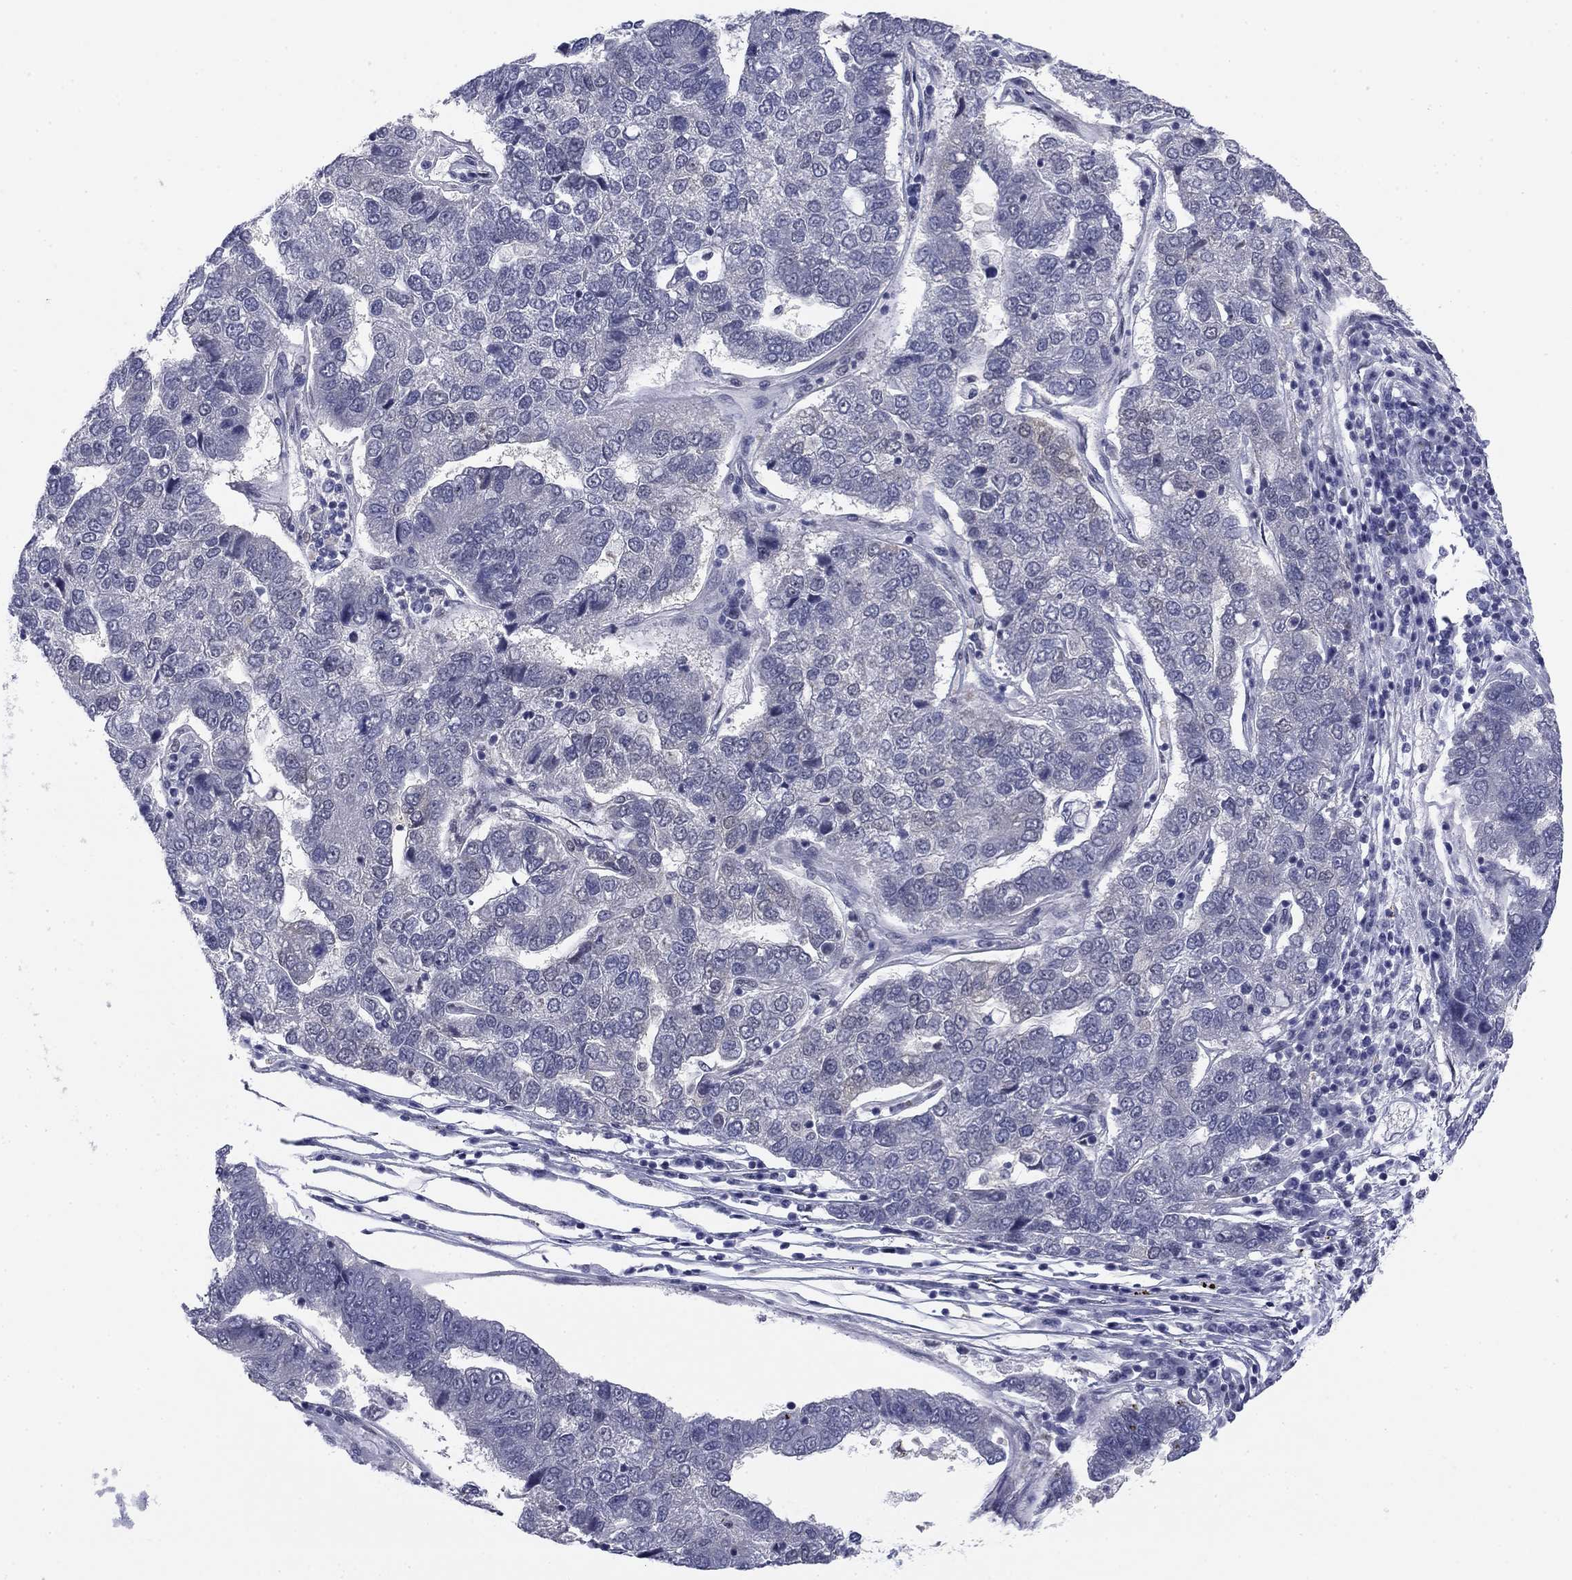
{"staining": {"intensity": "negative", "quantity": "none", "location": "none"}, "tissue": "pancreatic cancer", "cell_type": "Tumor cells", "image_type": "cancer", "snomed": [{"axis": "morphology", "description": "Adenocarcinoma, NOS"}, {"axis": "topography", "description": "Pancreas"}], "caption": "Immunohistochemistry photomicrograph of neoplastic tissue: human pancreatic adenocarcinoma stained with DAB (3,3'-diaminobenzidine) shows no significant protein expression in tumor cells.", "gene": "TIGD4", "patient": {"sex": "female", "age": 61}}